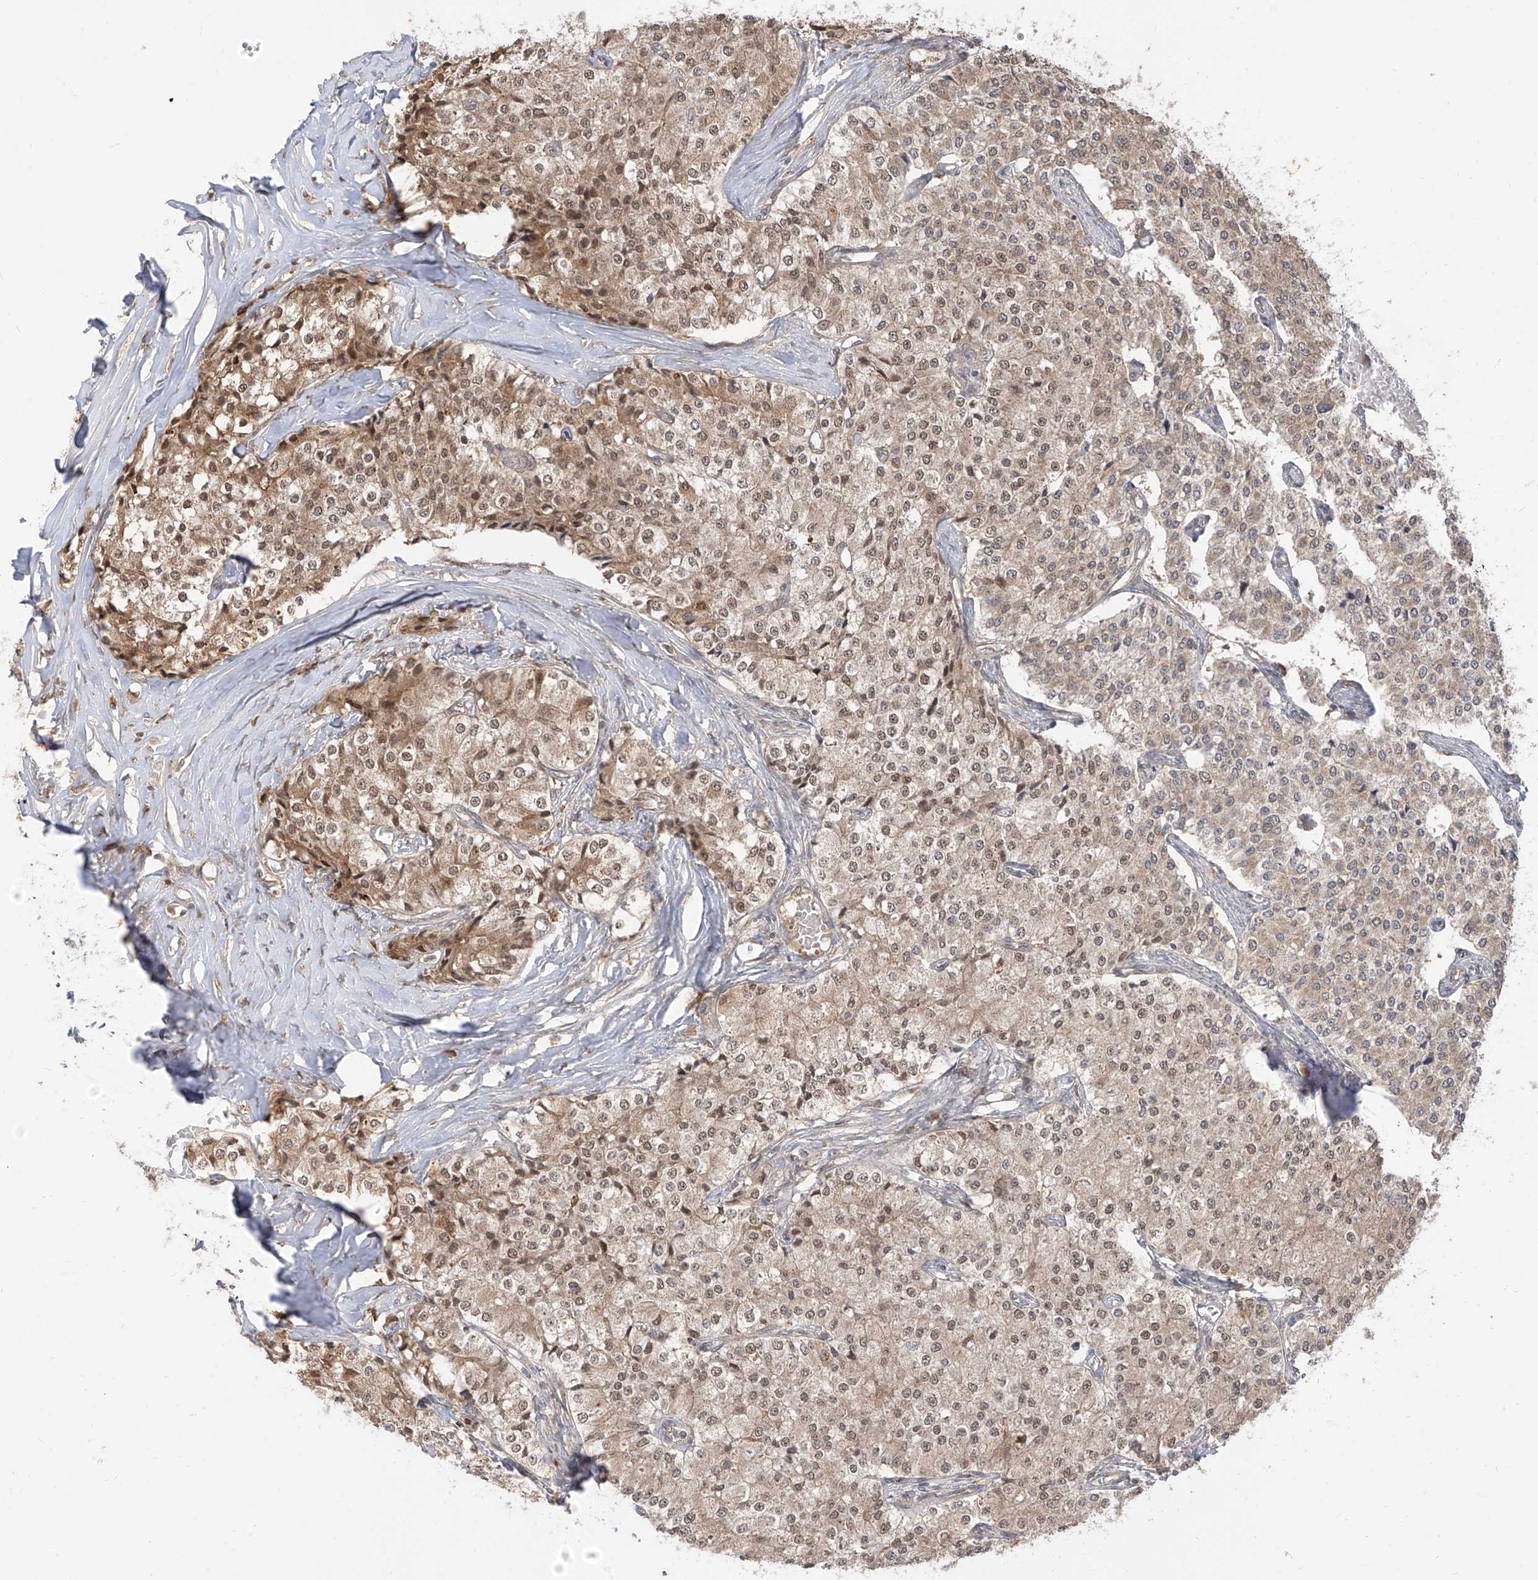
{"staining": {"intensity": "moderate", "quantity": ">75%", "location": "cytoplasmic/membranous,nuclear"}, "tissue": "carcinoid", "cell_type": "Tumor cells", "image_type": "cancer", "snomed": [{"axis": "morphology", "description": "Carcinoid, malignant, NOS"}, {"axis": "topography", "description": "Colon"}], "caption": "Immunohistochemical staining of malignant carcinoid reveals medium levels of moderate cytoplasmic/membranous and nuclear positivity in approximately >75% of tumor cells. The staining is performed using DAB (3,3'-diaminobenzidine) brown chromogen to label protein expression. The nuclei are counter-stained blue using hematoxylin.", "gene": "LCOR", "patient": {"sex": "female", "age": 52}}